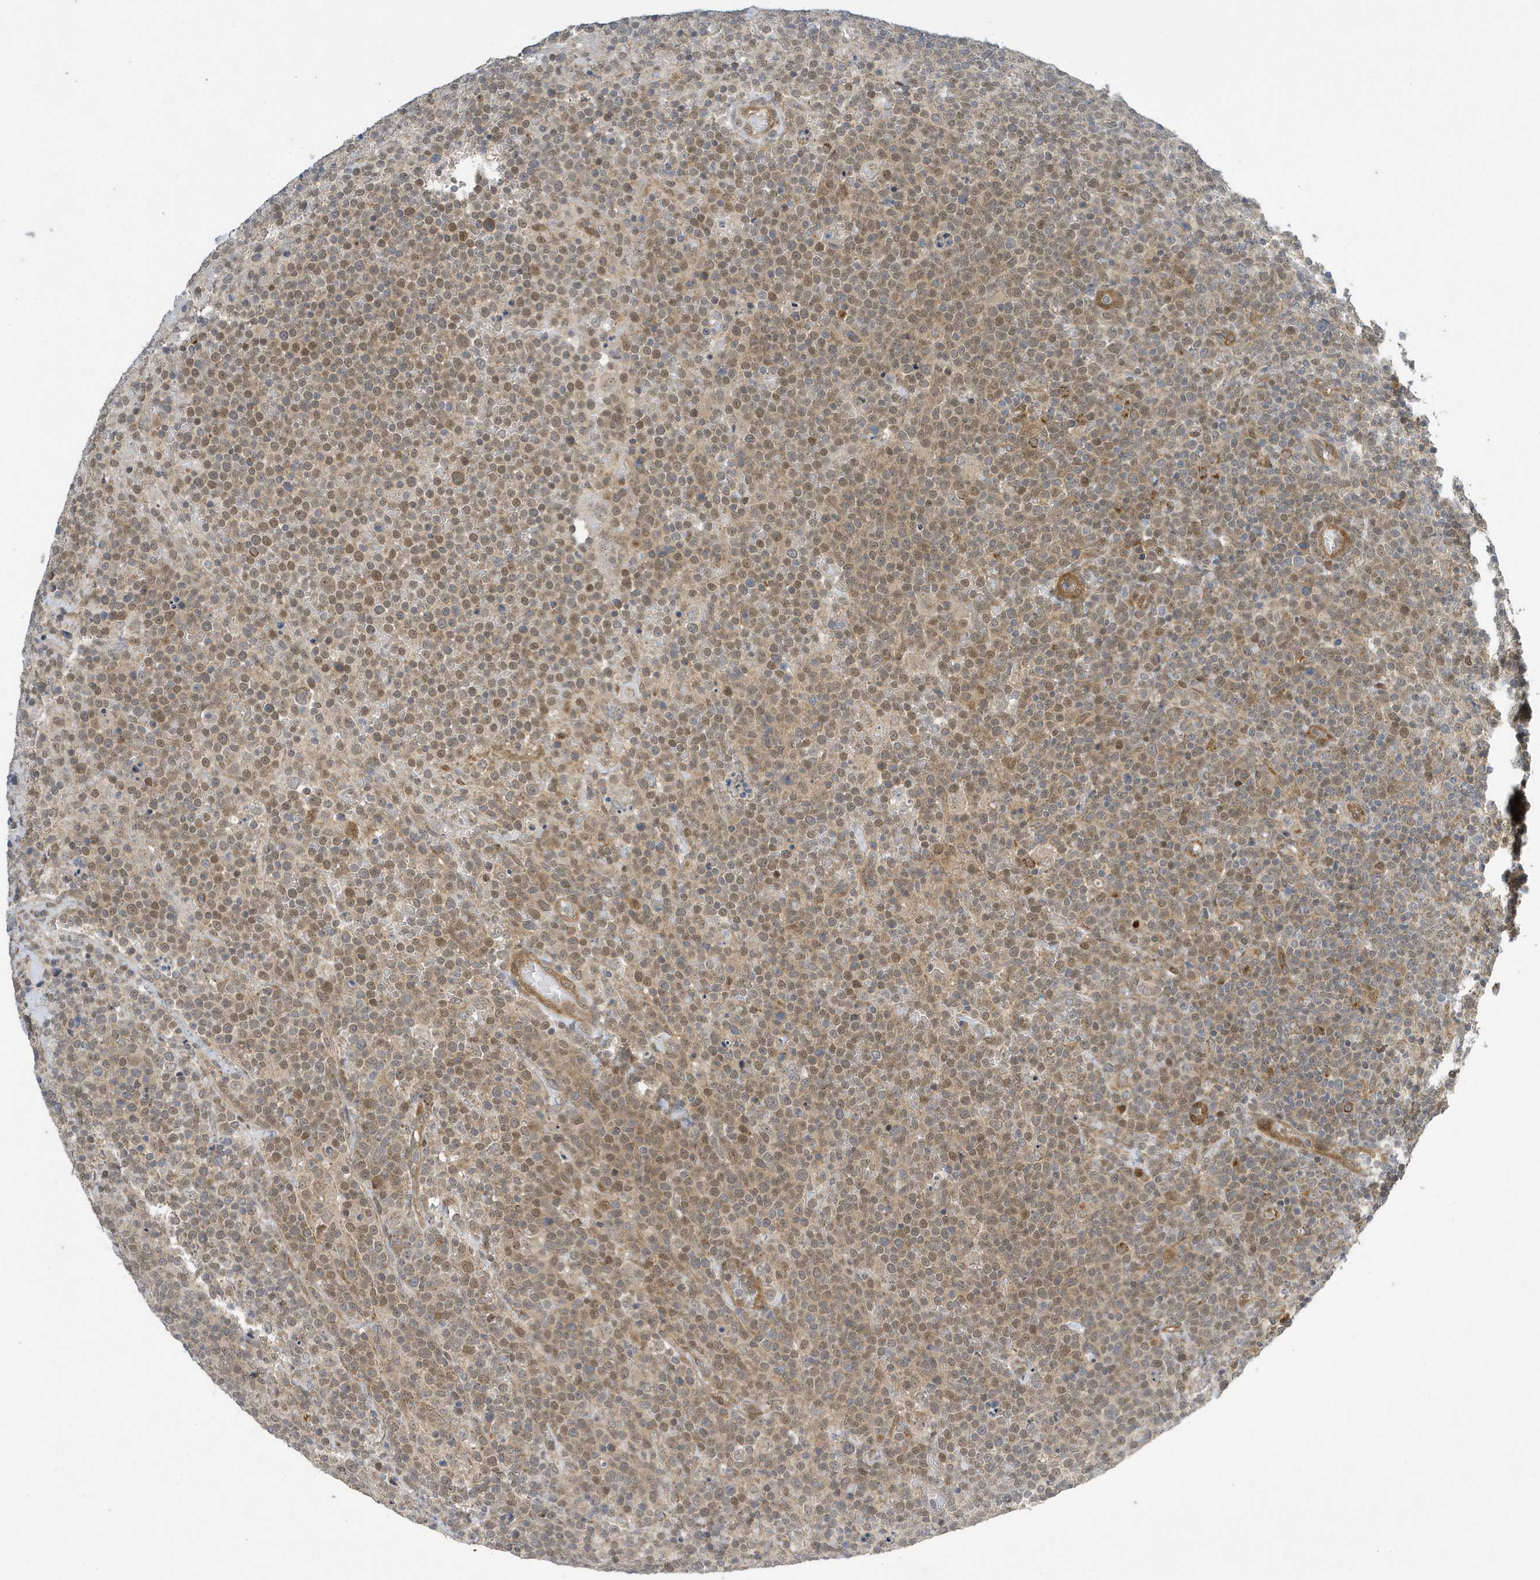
{"staining": {"intensity": "moderate", "quantity": ">75%", "location": "cytoplasmic/membranous"}, "tissue": "lymphoma", "cell_type": "Tumor cells", "image_type": "cancer", "snomed": [{"axis": "morphology", "description": "Malignant lymphoma, non-Hodgkin's type, High grade"}, {"axis": "topography", "description": "Lymph node"}], "caption": "Lymphoma stained for a protein shows moderate cytoplasmic/membranous positivity in tumor cells.", "gene": "NCOA7", "patient": {"sex": "male", "age": 61}}